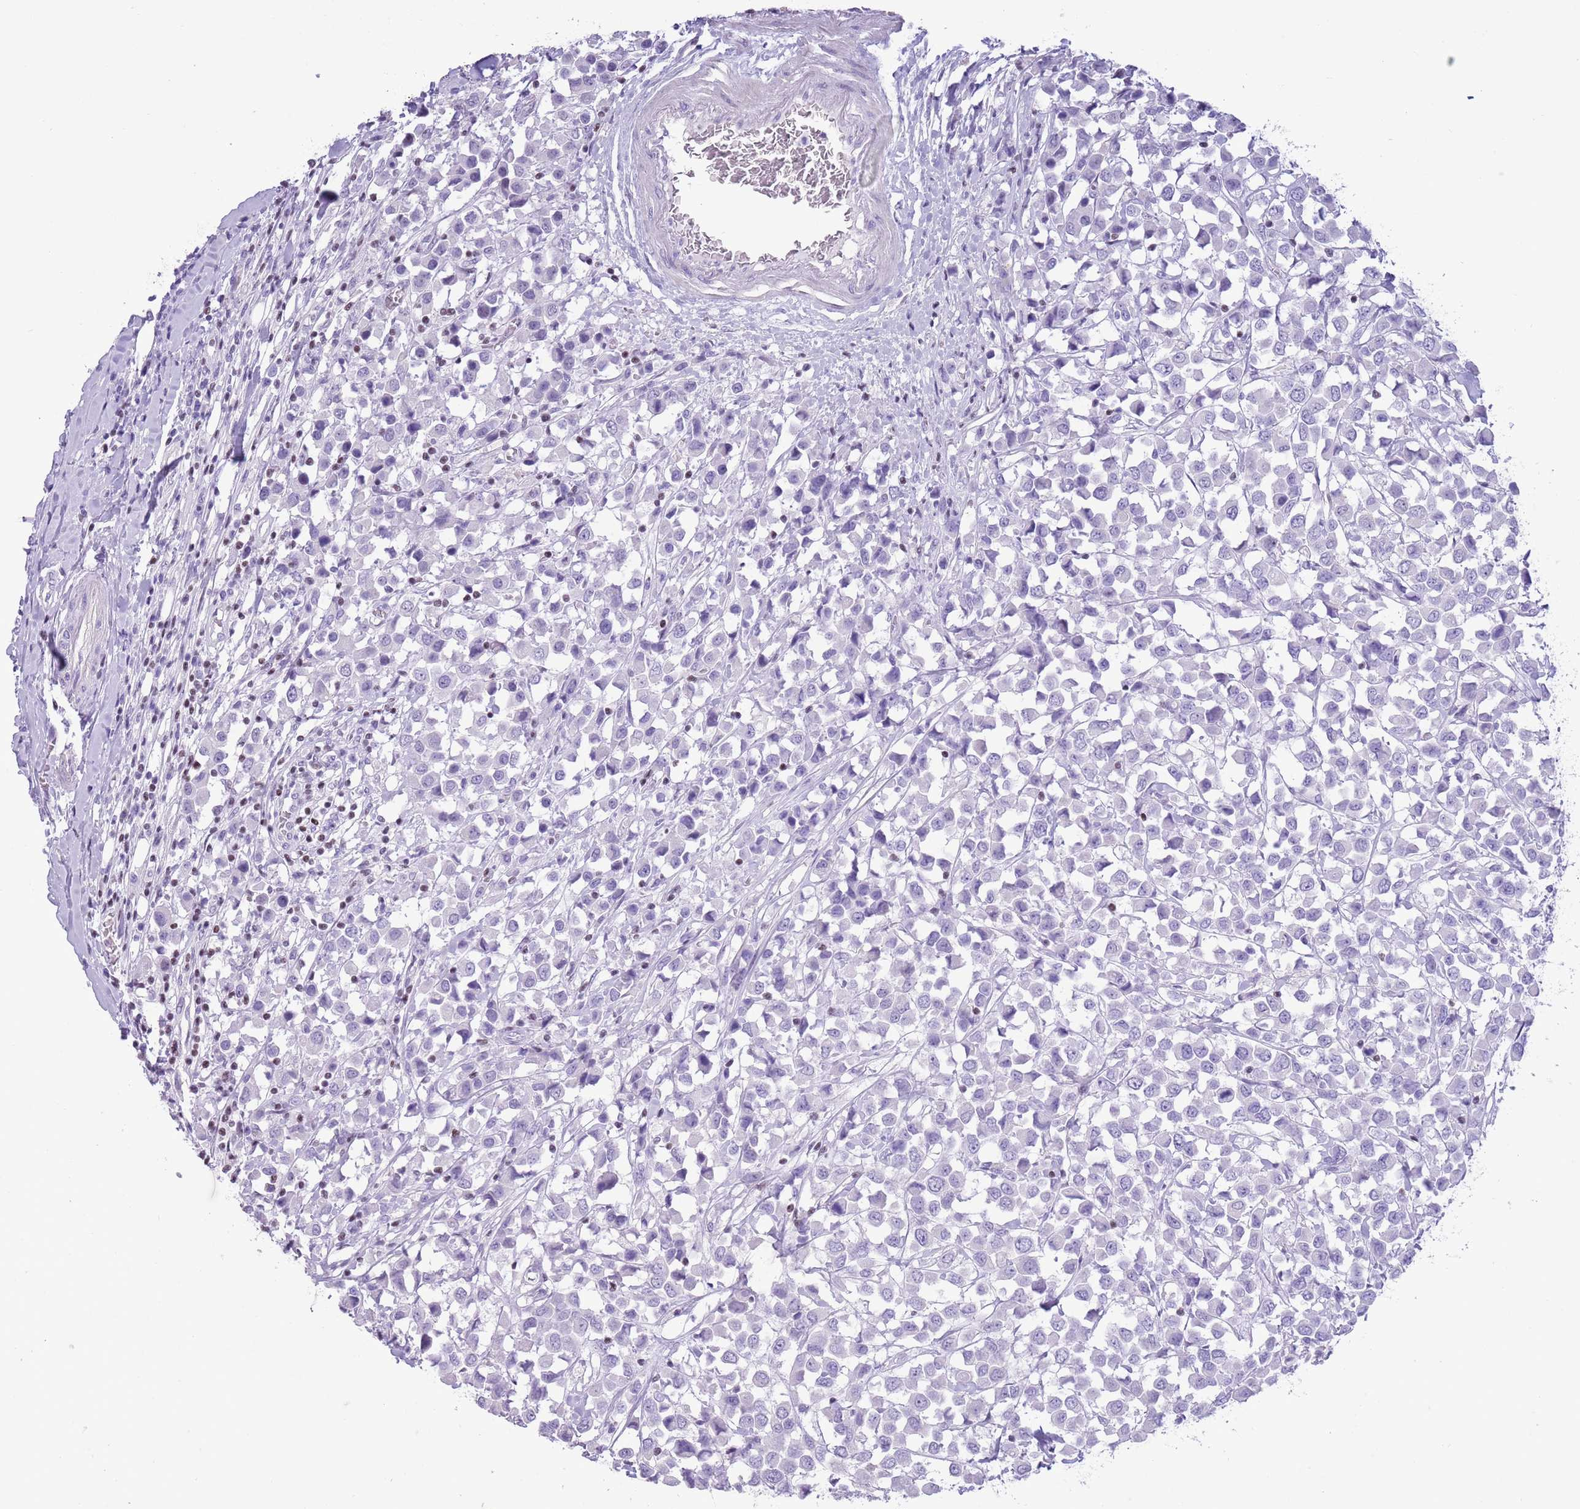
{"staining": {"intensity": "negative", "quantity": "none", "location": "none"}, "tissue": "breast cancer", "cell_type": "Tumor cells", "image_type": "cancer", "snomed": [{"axis": "morphology", "description": "Duct carcinoma"}, {"axis": "topography", "description": "Breast"}], "caption": "Tumor cells are negative for protein expression in human breast cancer. The staining was performed using DAB to visualize the protein expression in brown, while the nuclei were stained in blue with hematoxylin (Magnification: 20x).", "gene": "BCL11B", "patient": {"sex": "female", "age": 61}}